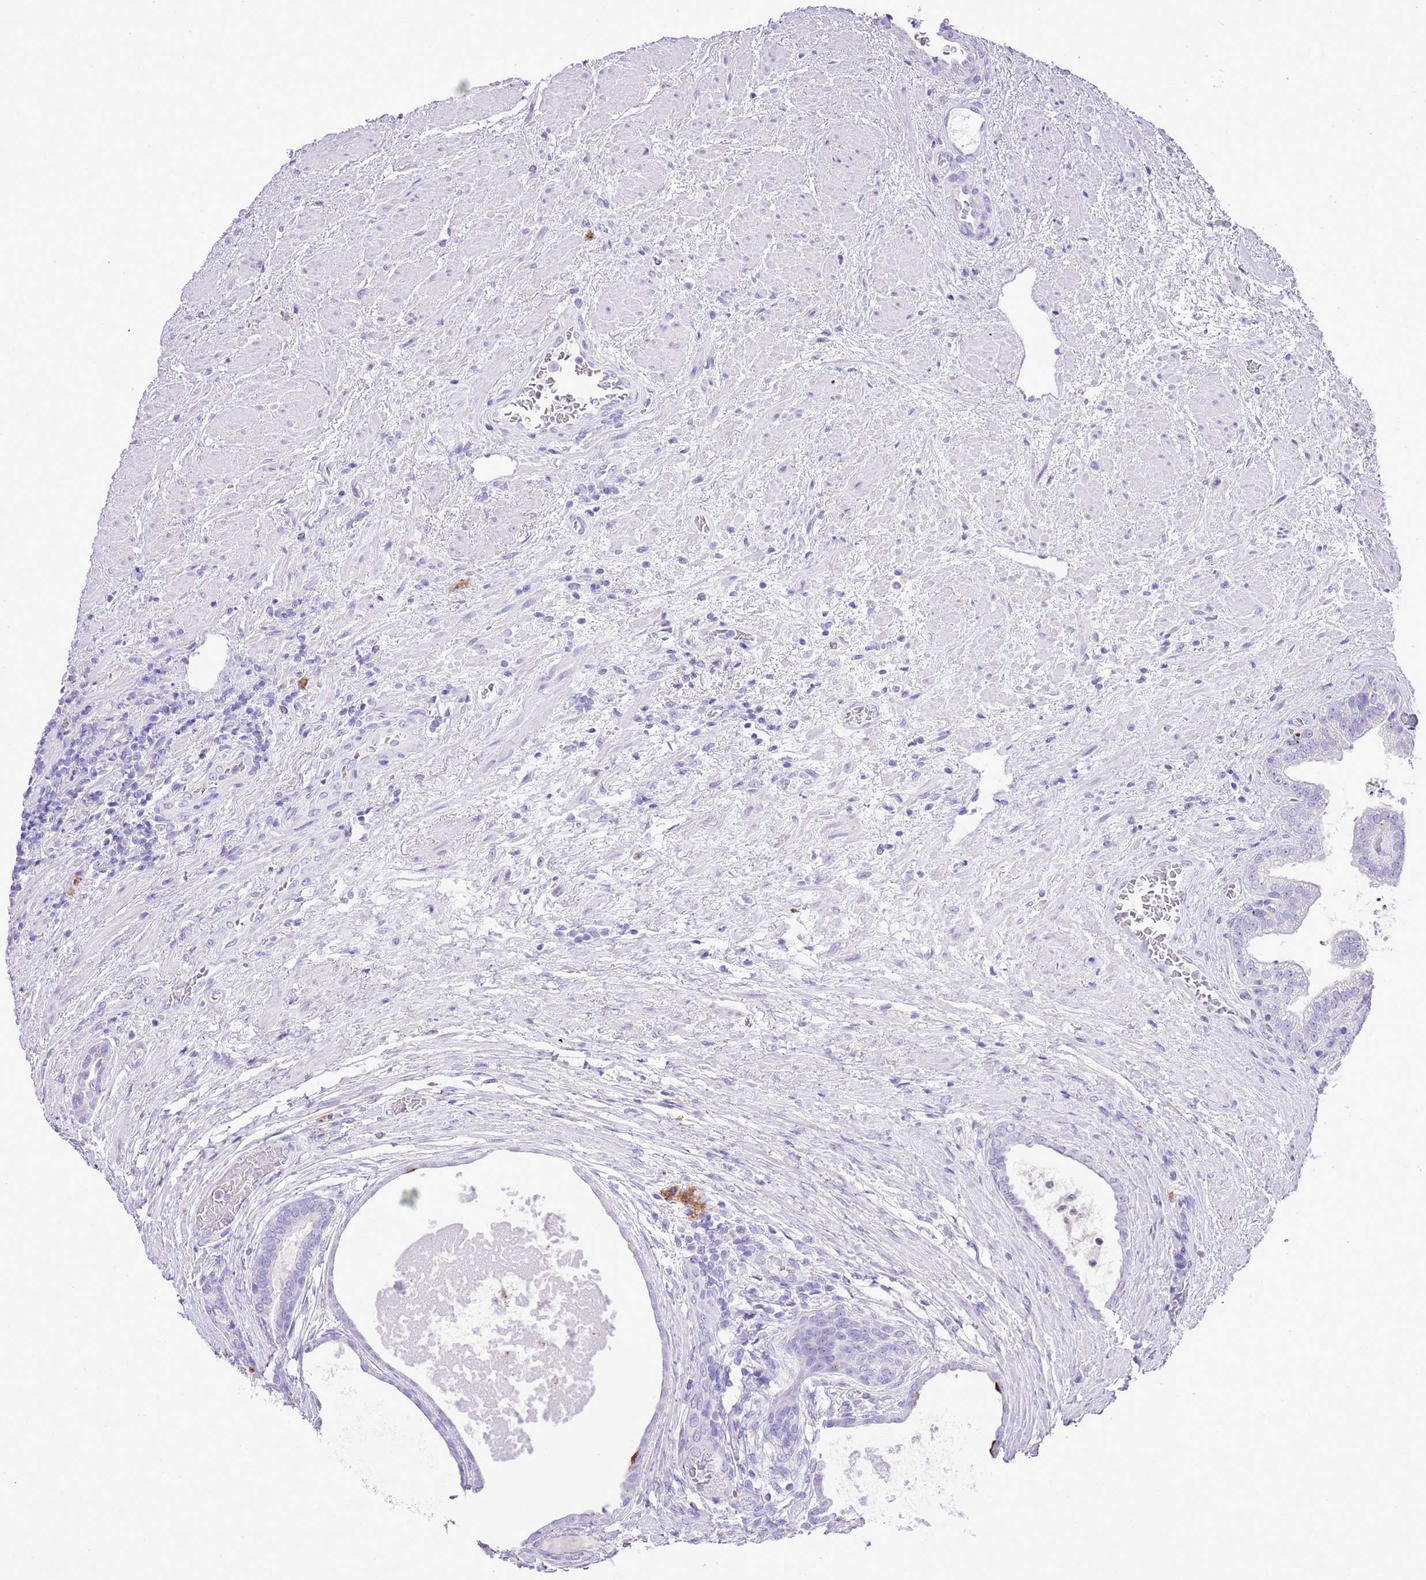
{"staining": {"intensity": "negative", "quantity": "none", "location": "none"}, "tissue": "prostate cancer", "cell_type": "Tumor cells", "image_type": "cancer", "snomed": [{"axis": "morphology", "description": "Adenocarcinoma, High grade"}, {"axis": "topography", "description": "Prostate"}], "caption": "Human adenocarcinoma (high-grade) (prostate) stained for a protein using immunohistochemistry demonstrates no positivity in tumor cells.", "gene": "OR2Z1", "patient": {"sex": "male", "age": 70}}